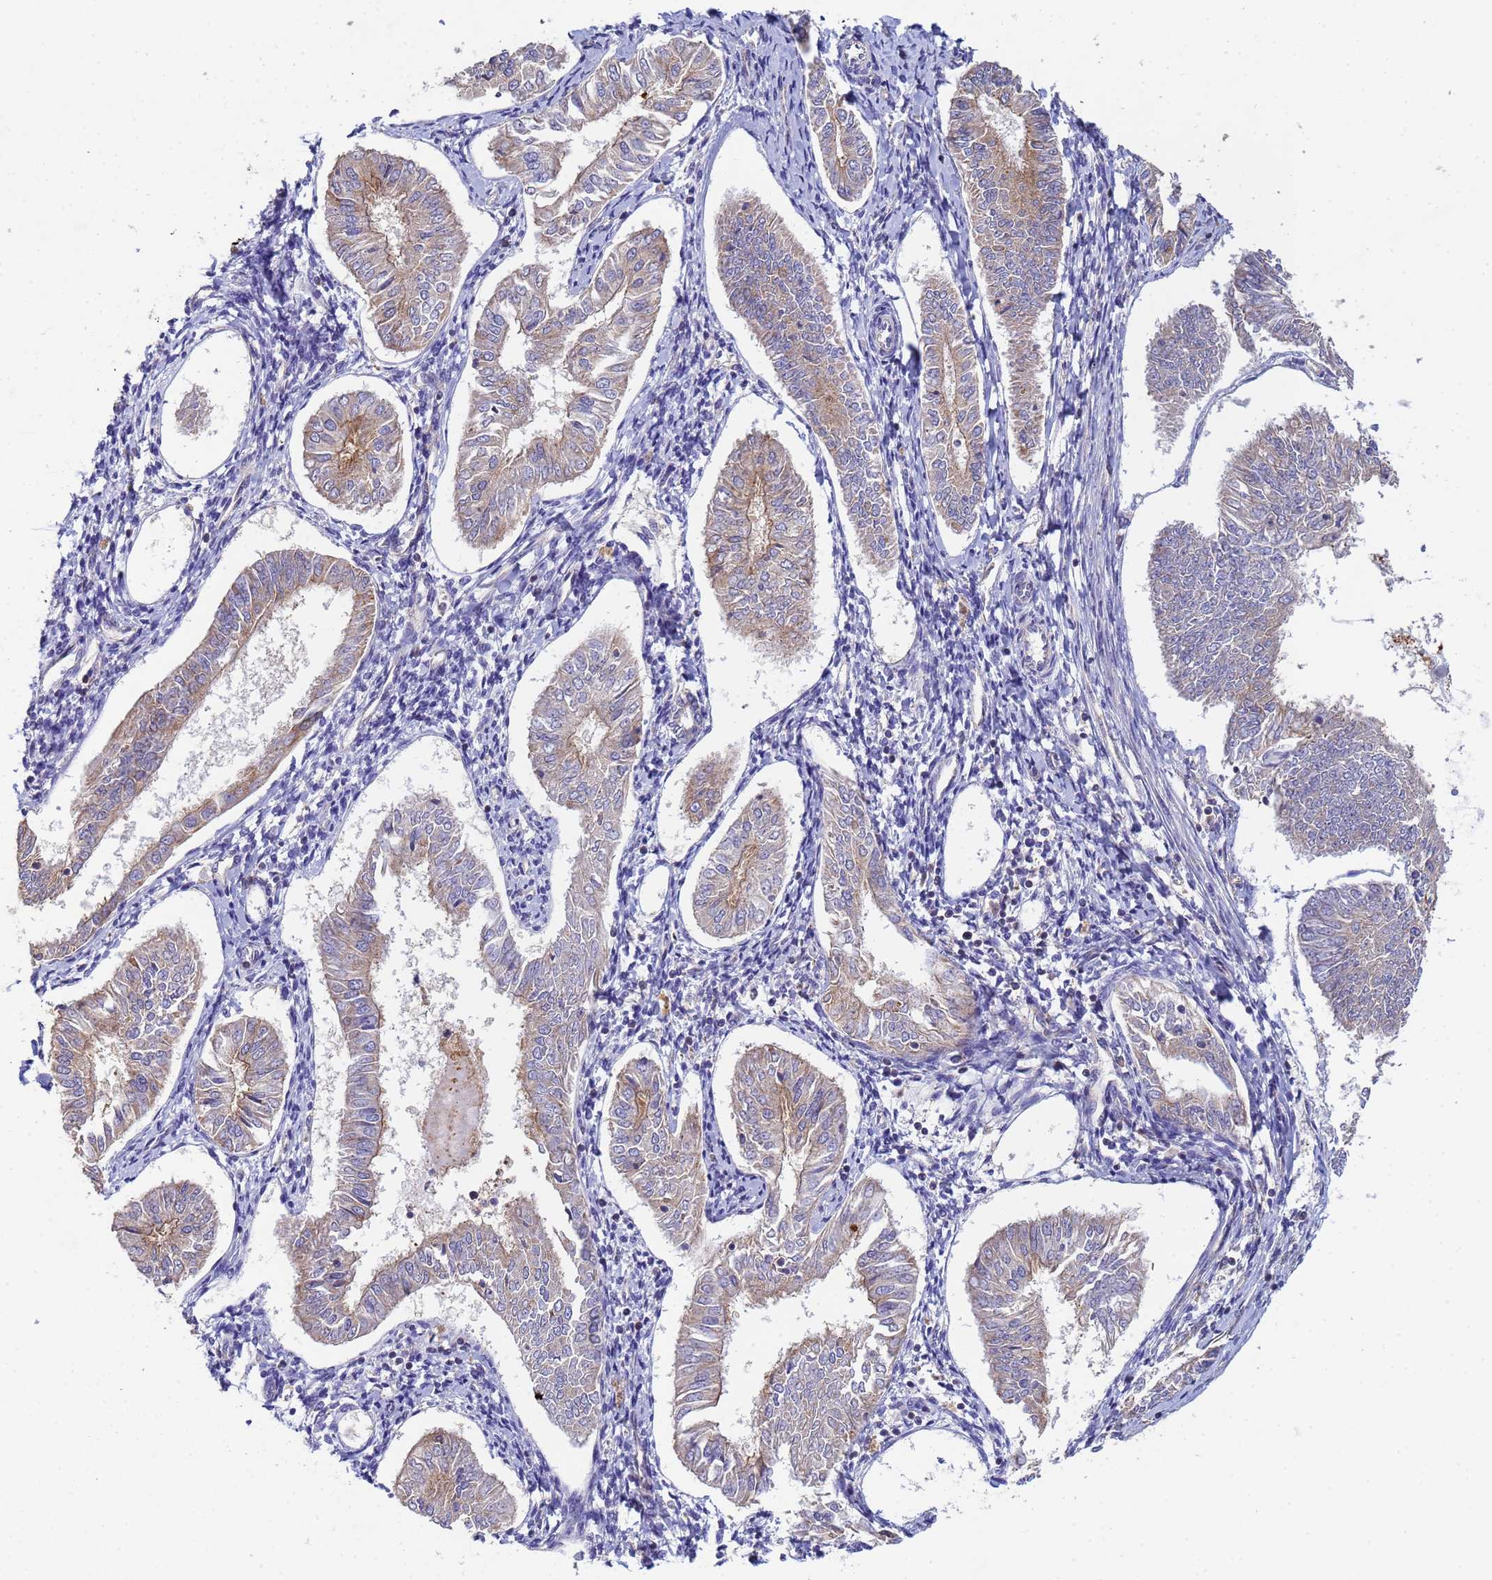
{"staining": {"intensity": "weak", "quantity": "<25%", "location": "cytoplasmic/membranous"}, "tissue": "endometrial cancer", "cell_type": "Tumor cells", "image_type": "cancer", "snomed": [{"axis": "morphology", "description": "Adenocarcinoma, NOS"}, {"axis": "topography", "description": "Endometrium"}], "caption": "Immunohistochemistry (IHC) image of neoplastic tissue: human endometrial adenocarcinoma stained with DAB exhibits no significant protein staining in tumor cells. The staining was performed using DAB (3,3'-diaminobenzidine) to visualize the protein expression in brown, while the nuclei were stained in blue with hematoxylin (Magnification: 20x).", "gene": "CDC34", "patient": {"sex": "female", "age": 58}}